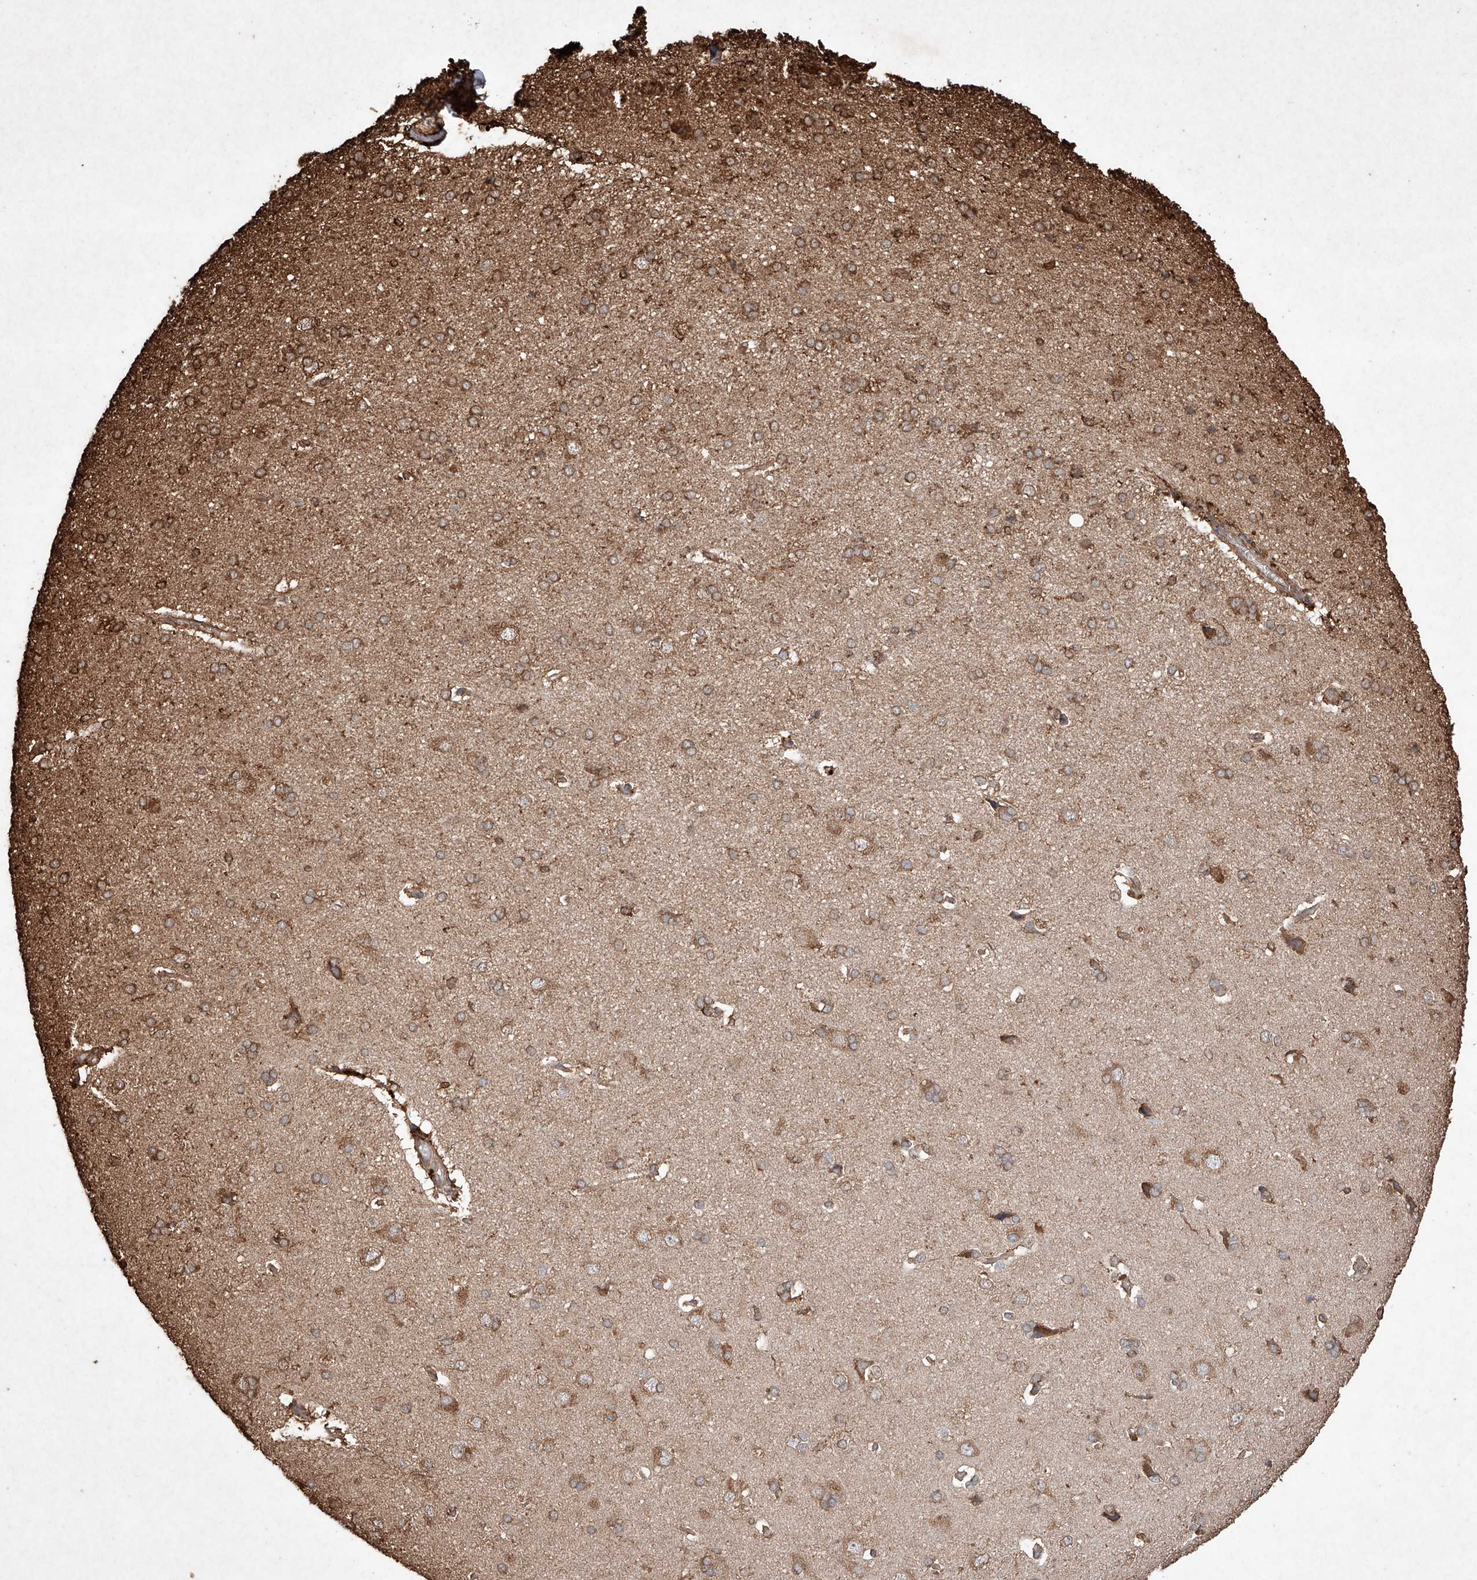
{"staining": {"intensity": "moderate", "quantity": ">75%", "location": "cytoplasmic/membranous"}, "tissue": "cerebral cortex", "cell_type": "Endothelial cells", "image_type": "normal", "snomed": [{"axis": "morphology", "description": "Normal tissue, NOS"}, {"axis": "topography", "description": "Cerebral cortex"}], "caption": "Immunohistochemistry (IHC) micrograph of benign cerebral cortex: human cerebral cortex stained using IHC reveals medium levels of moderate protein expression localized specifically in the cytoplasmic/membranous of endothelial cells, appearing as a cytoplasmic/membranous brown color.", "gene": "M6PR", "patient": {"sex": "male", "age": 62}}